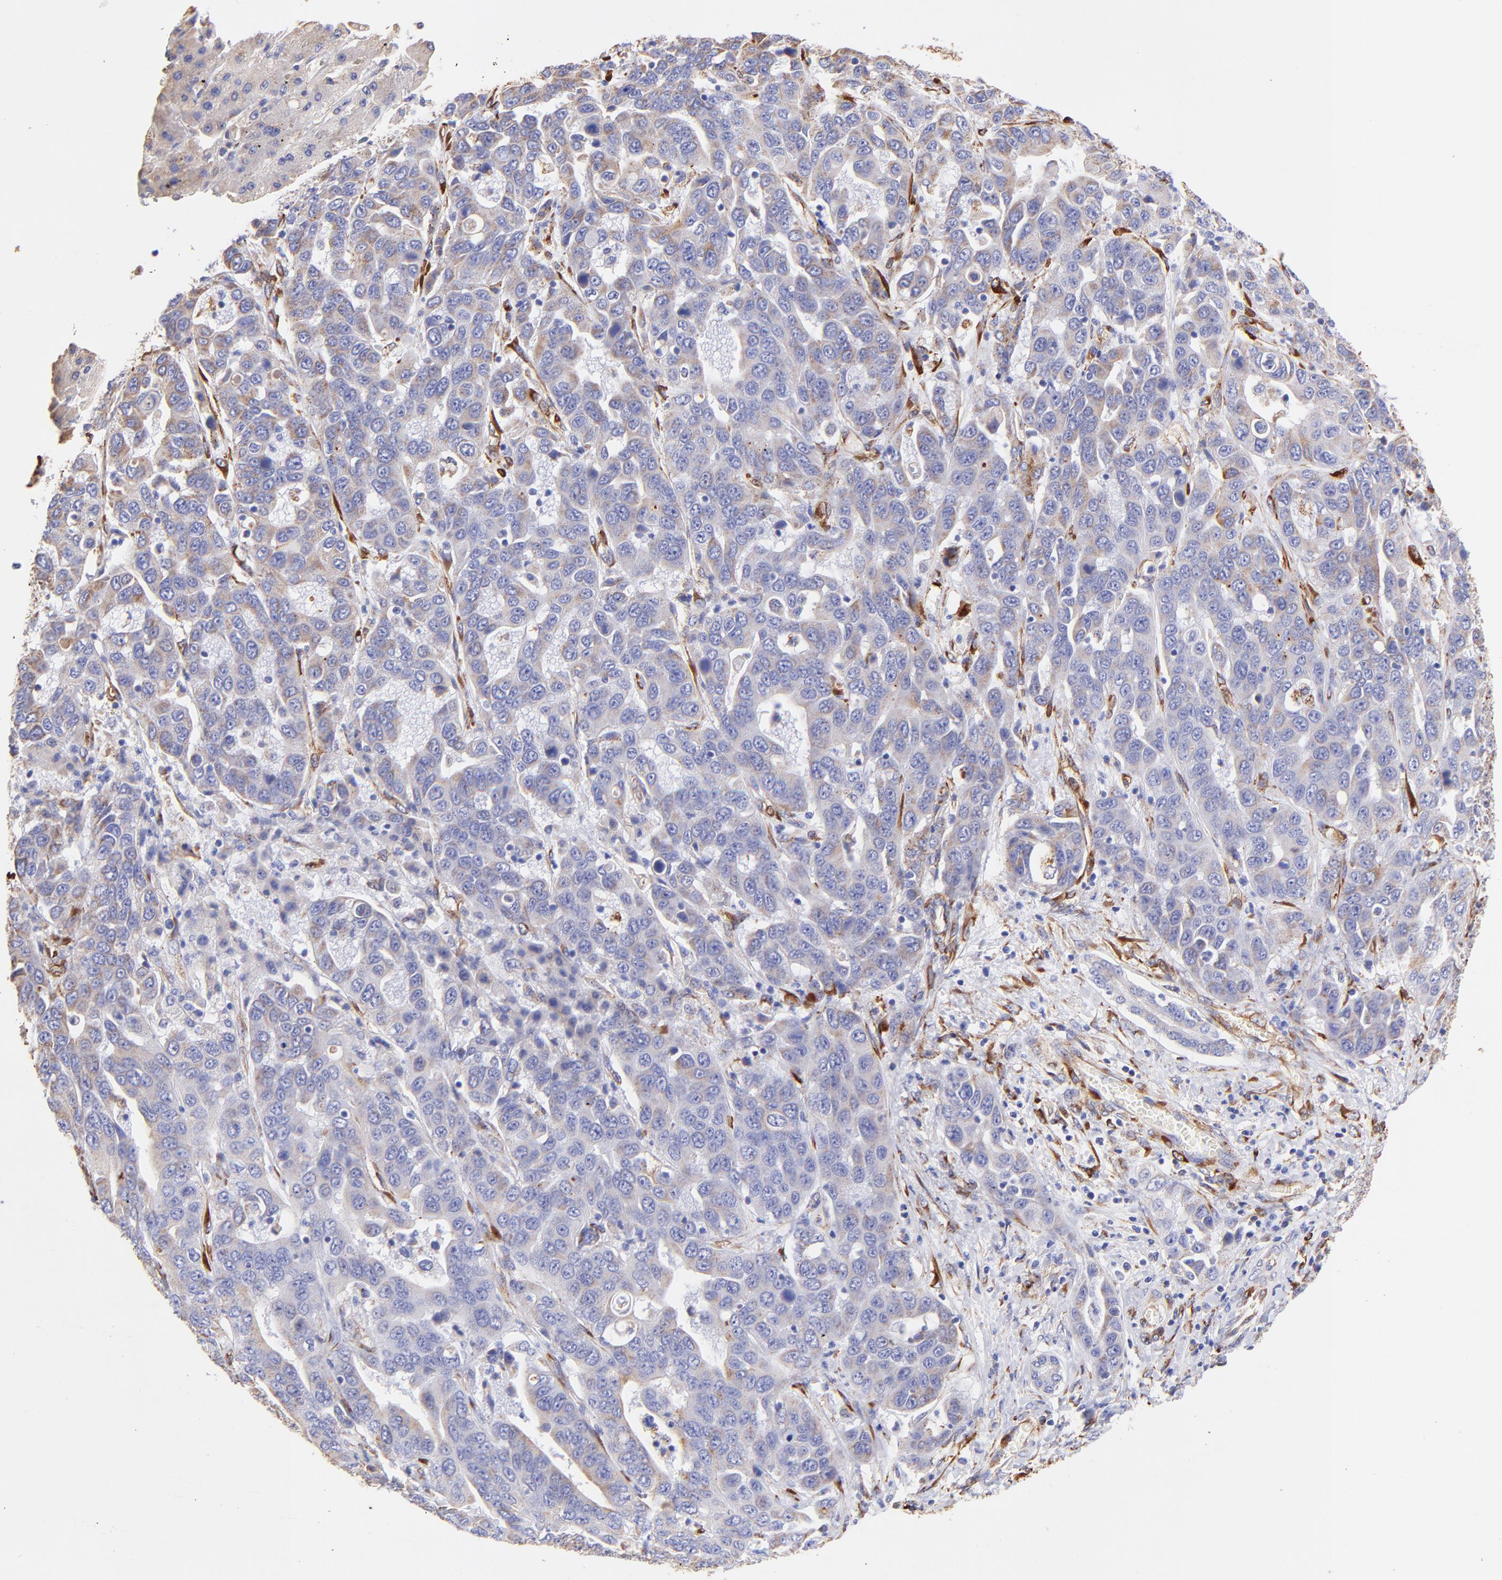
{"staining": {"intensity": "weak", "quantity": ">75%", "location": "cytoplasmic/membranous"}, "tissue": "liver cancer", "cell_type": "Tumor cells", "image_type": "cancer", "snomed": [{"axis": "morphology", "description": "Cholangiocarcinoma"}, {"axis": "topography", "description": "Liver"}], "caption": "Liver cancer stained for a protein shows weak cytoplasmic/membranous positivity in tumor cells.", "gene": "SPARC", "patient": {"sex": "female", "age": 52}}